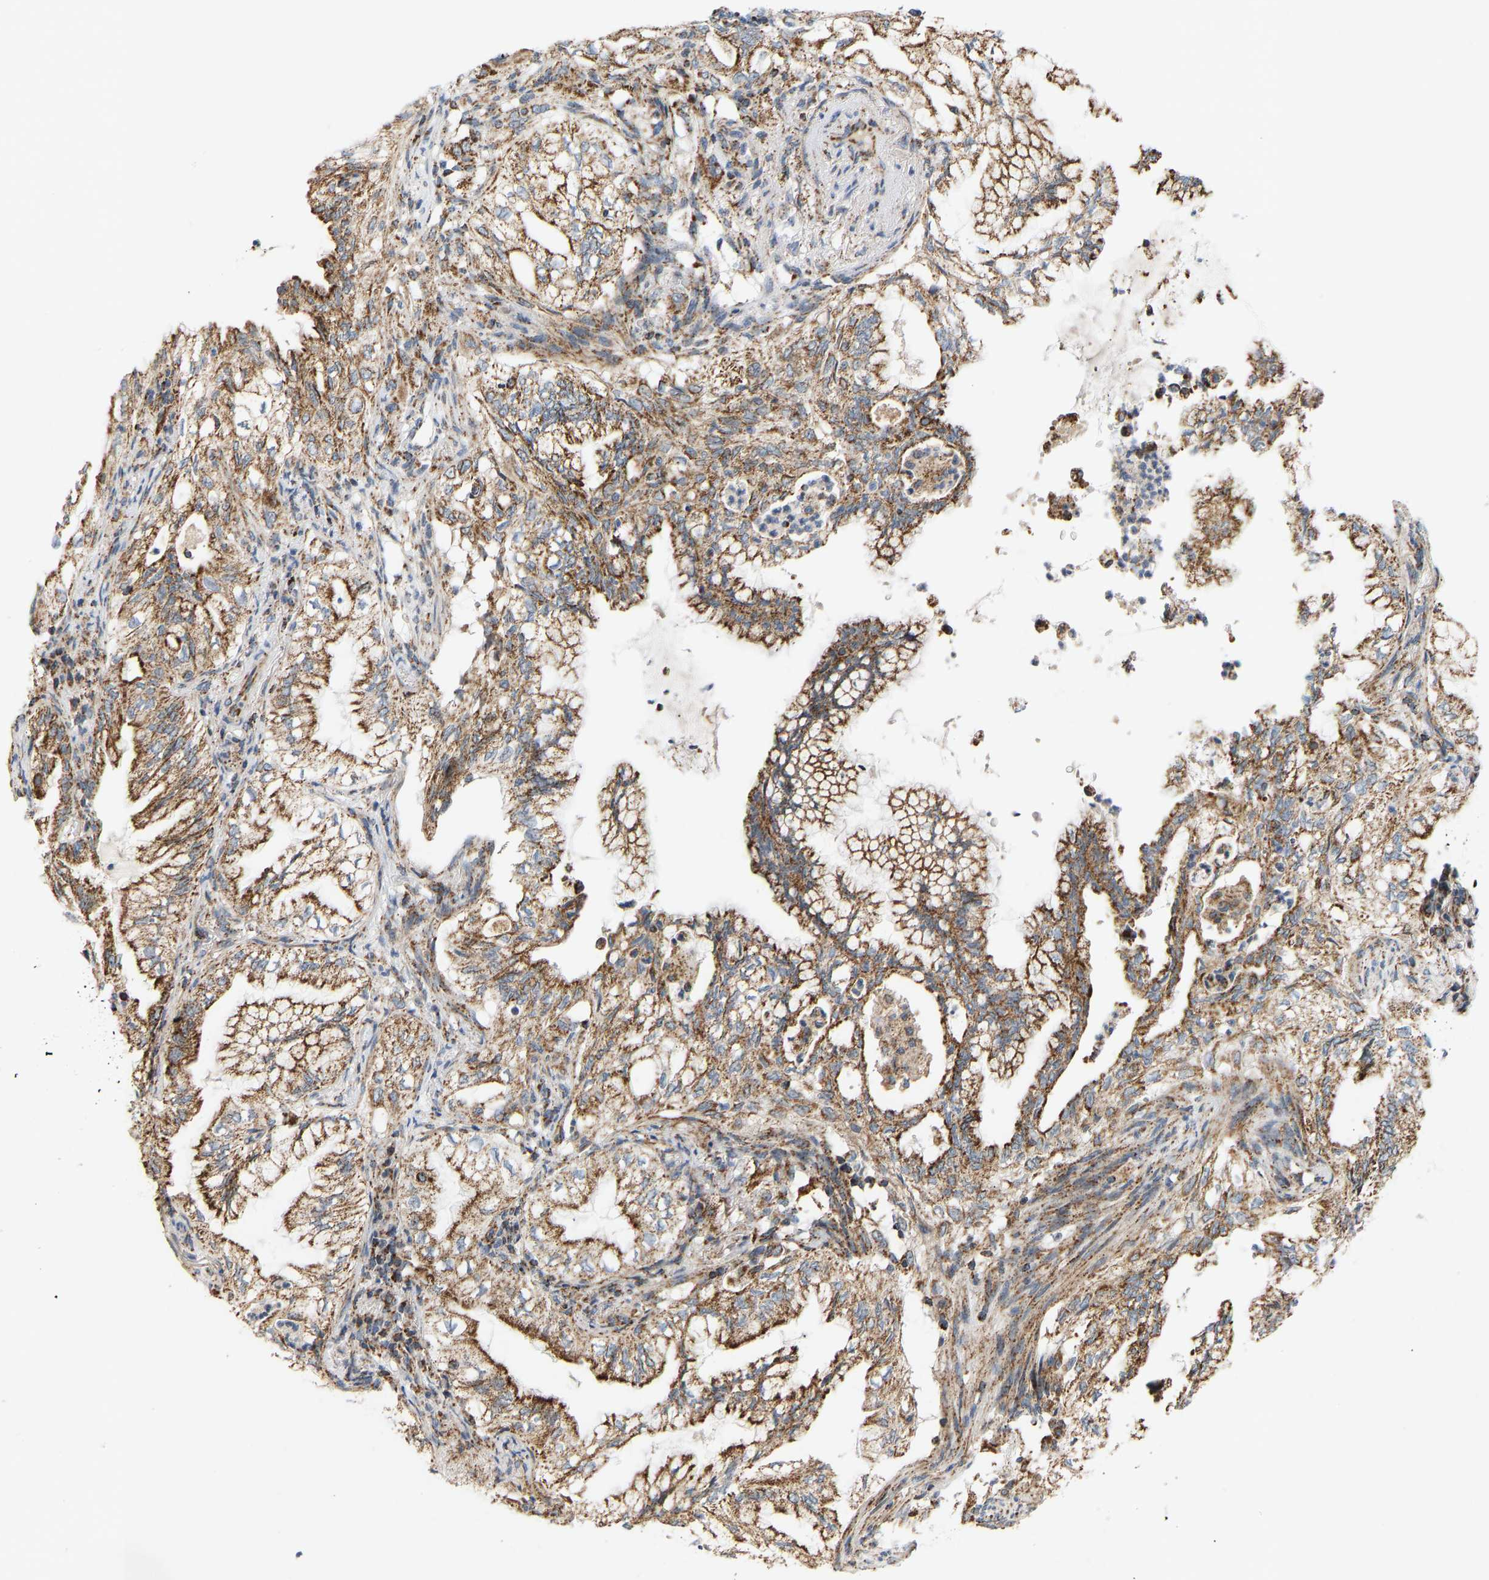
{"staining": {"intensity": "moderate", "quantity": ">75%", "location": "cytoplasmic/membranous"}, "tissue": "lung cancer", "cell_type": "Tumor cells", "image_type": "cancer", "snomed": [{"axis": "morphology", "description": "Adenocarcinoma, NOS"}, {"axis": "topography", "description": "Lung"}], "caption": "A histopathology image showing moderate cytoplasmic/membranous positivity in approximately >75% of tumor cells in lung cancer (adenocarcinoma), as visualized by brown immunohistochemical staining.", "gene": "GPSM2", "patient": {"sex": "female", "age": 70}}